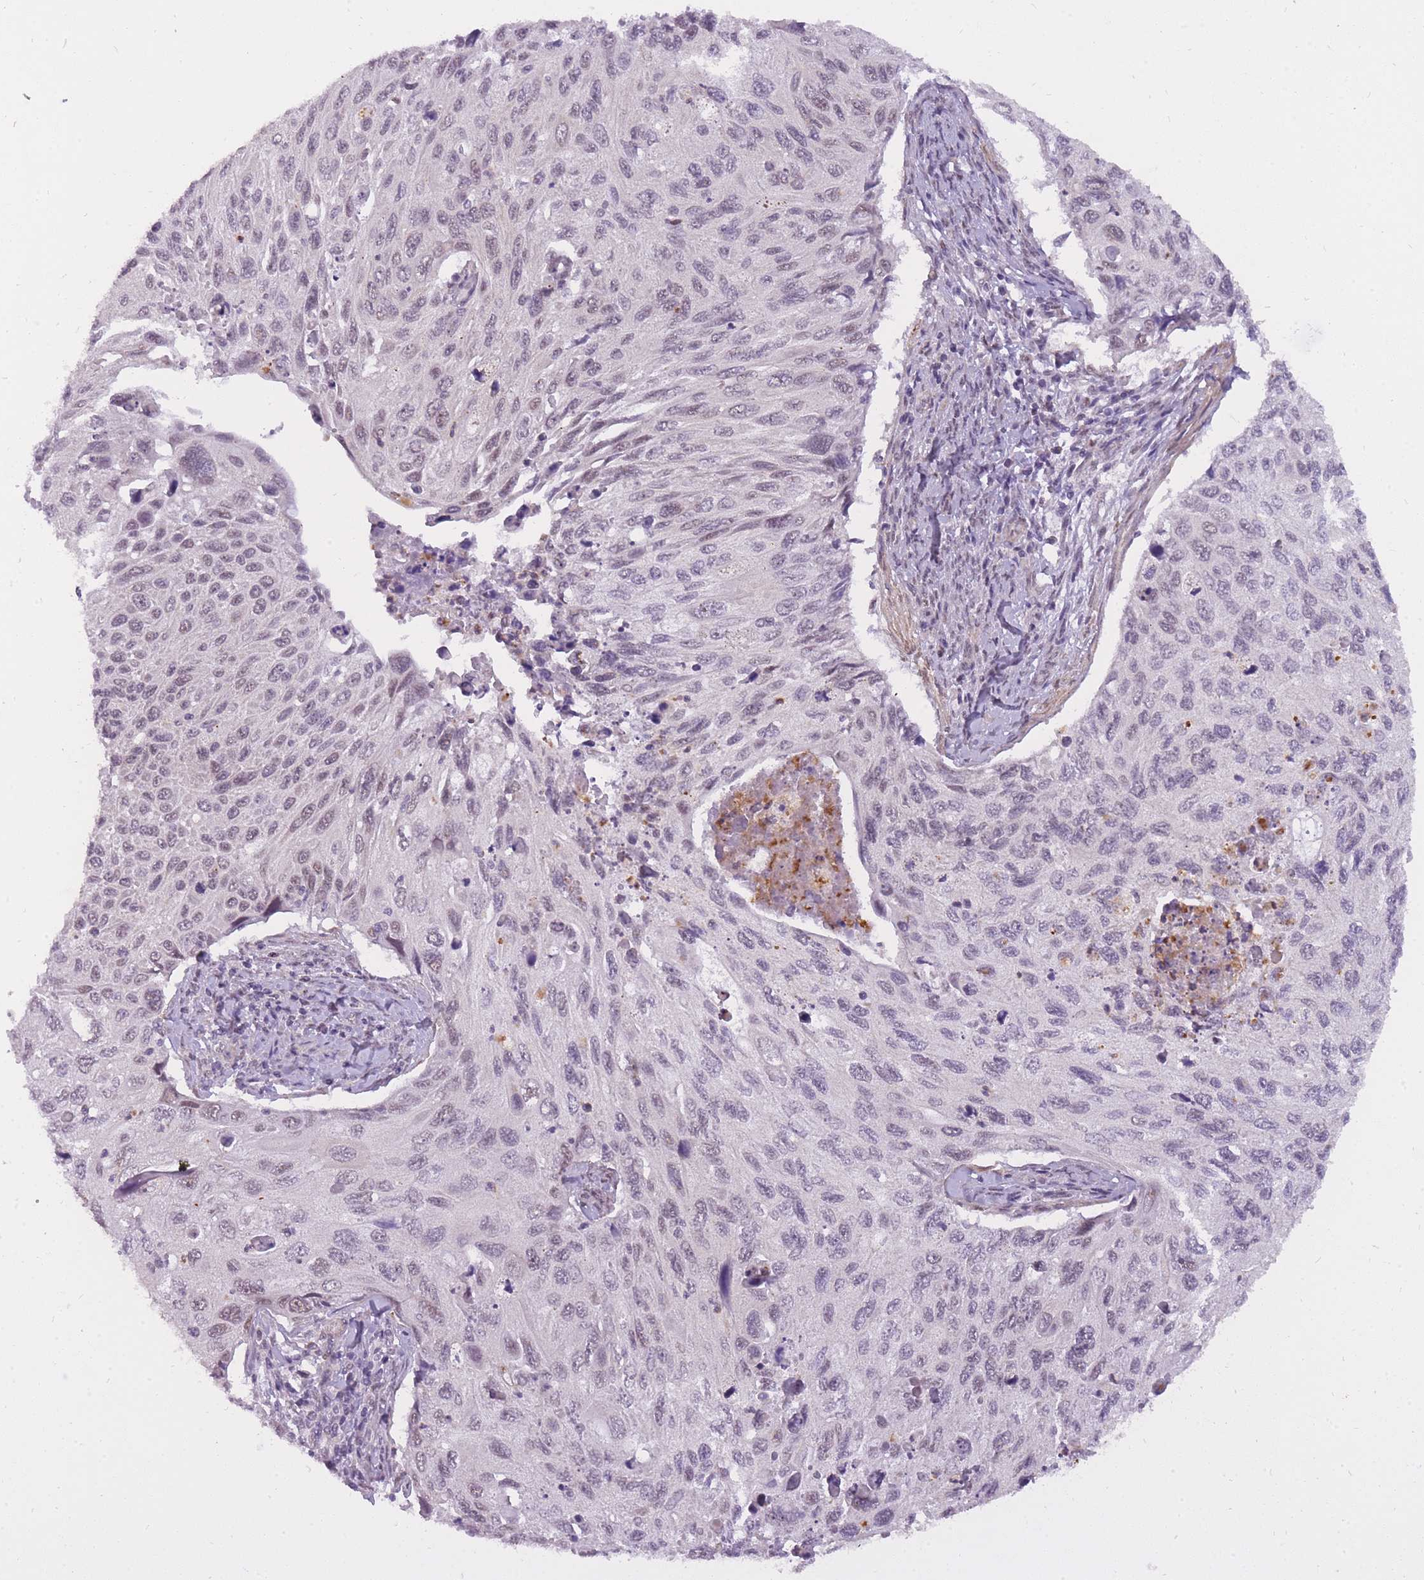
{"staining": {"intensity": "weak", "quantity": "<25%", "location": "nuclear"}, "tissue": "cervical cancer", "cell_type": "Tumor cells", "image_type": "cancer", "snomed": [{"axis": "morphology", "description": "Squamous cell carcinoma, NOS"}, {"axis": "topography", "description": "Cervix"}], "caption": "Immunohistochemistry image of cervical cancer stained for a protein (brown), which displays no staining in tumor cells. (Stains: DAB (3,3'-diaminobenzidine) immunohistochemistry with hematoxylin counter stain, Microscopy: brightfield microscopy at high magnification).", "gene": "TIGD1", "patient": {"sex": "female", "age": 70}}